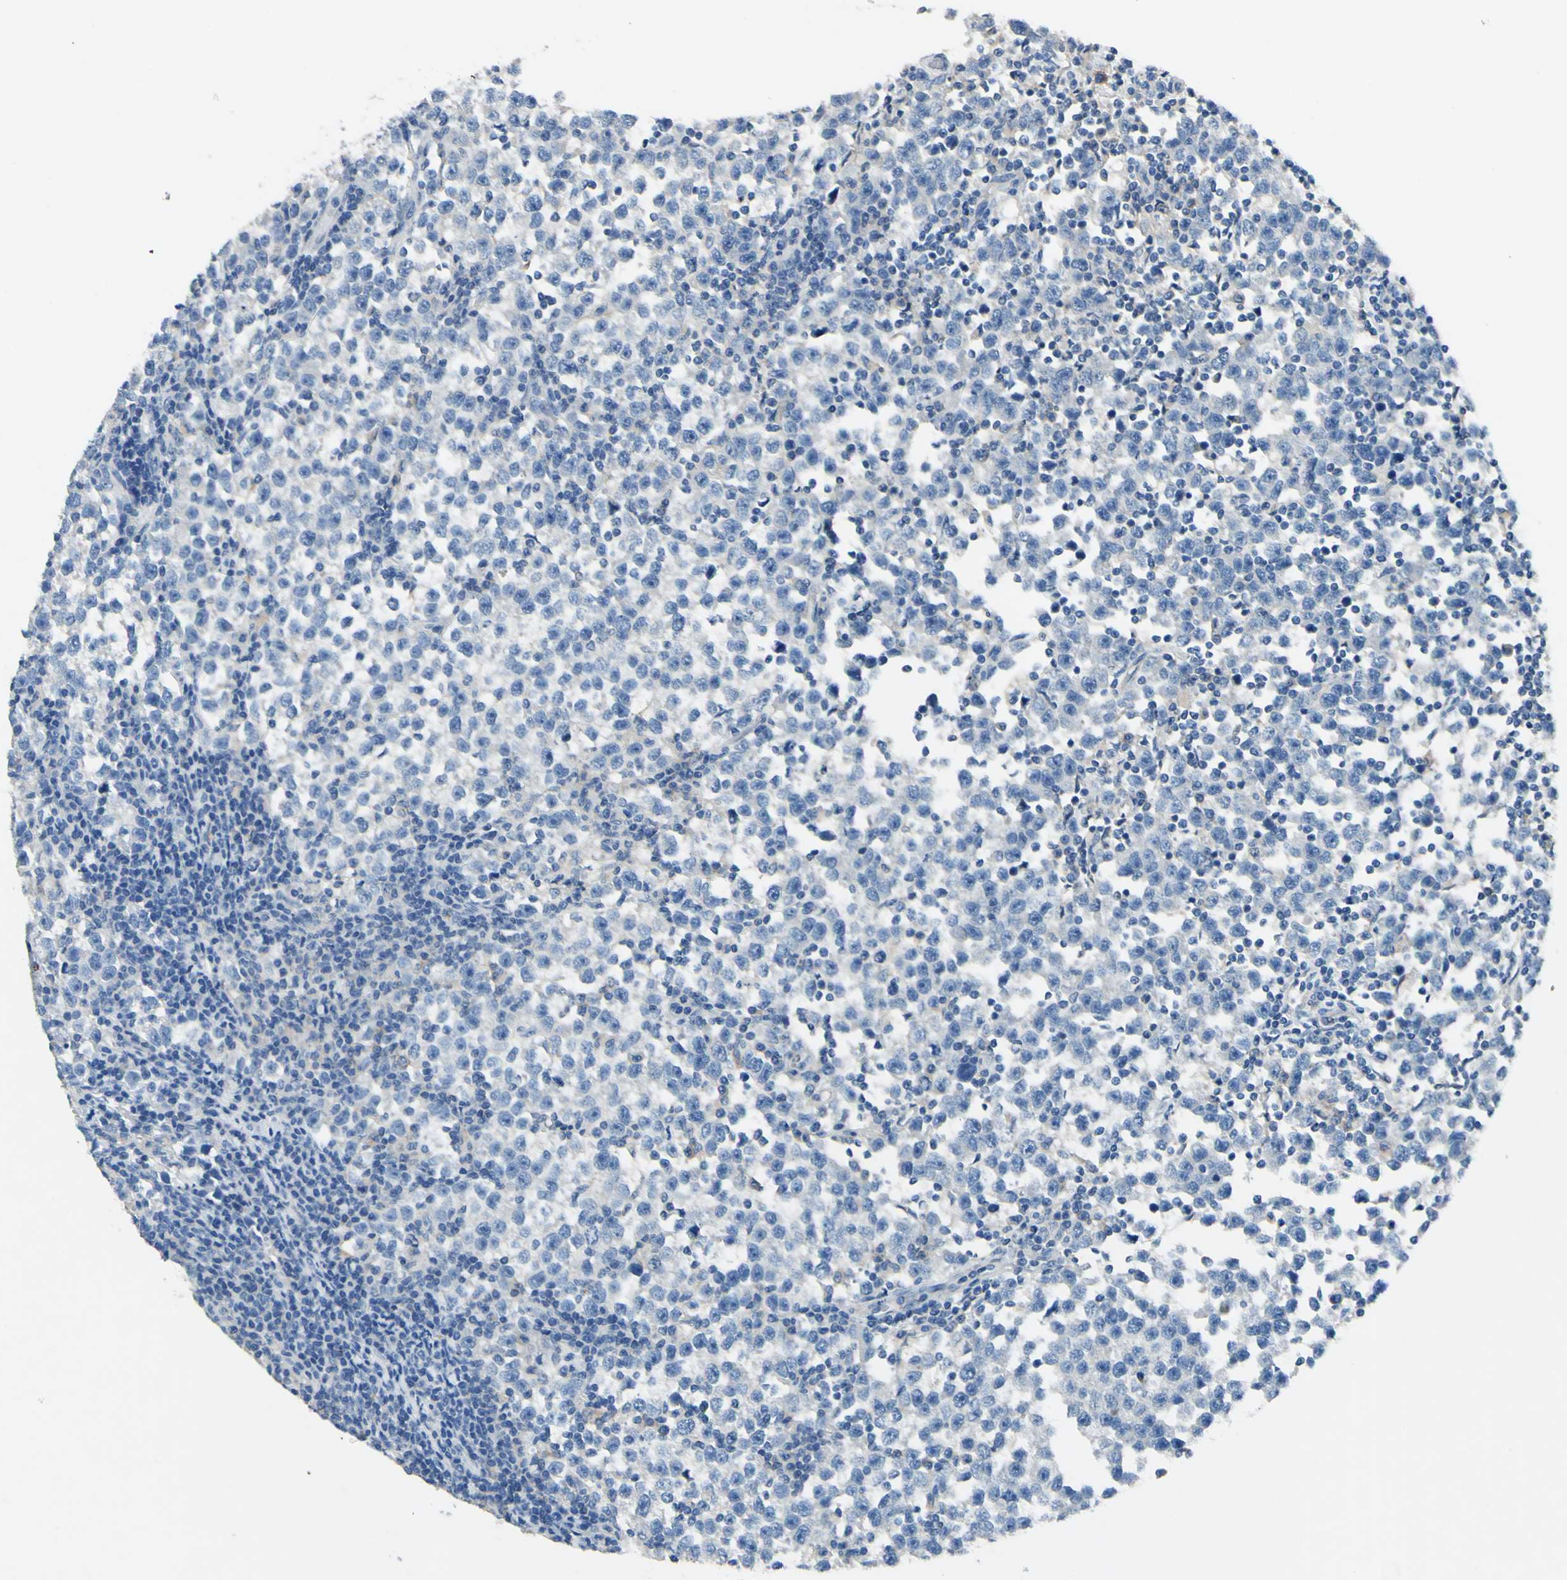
{"staining": {"intensity": "negative", "quantity": "none", "location": "none"}, "tissue": "testis cancer", "cell_type": "Tumor cells", "image_type": "cancer", "snomed": [{"axis": "morphology", "description": "Seminoma, NOS"}, {"axis": "topography", "description": "Testis"}], "caption": "There is no significant expression in tumor cells of testis cancer (seminoma). (DAB IHC, high magnification).", "gene": "CDH10", "patient": {"sex": "male", "age": 43}}